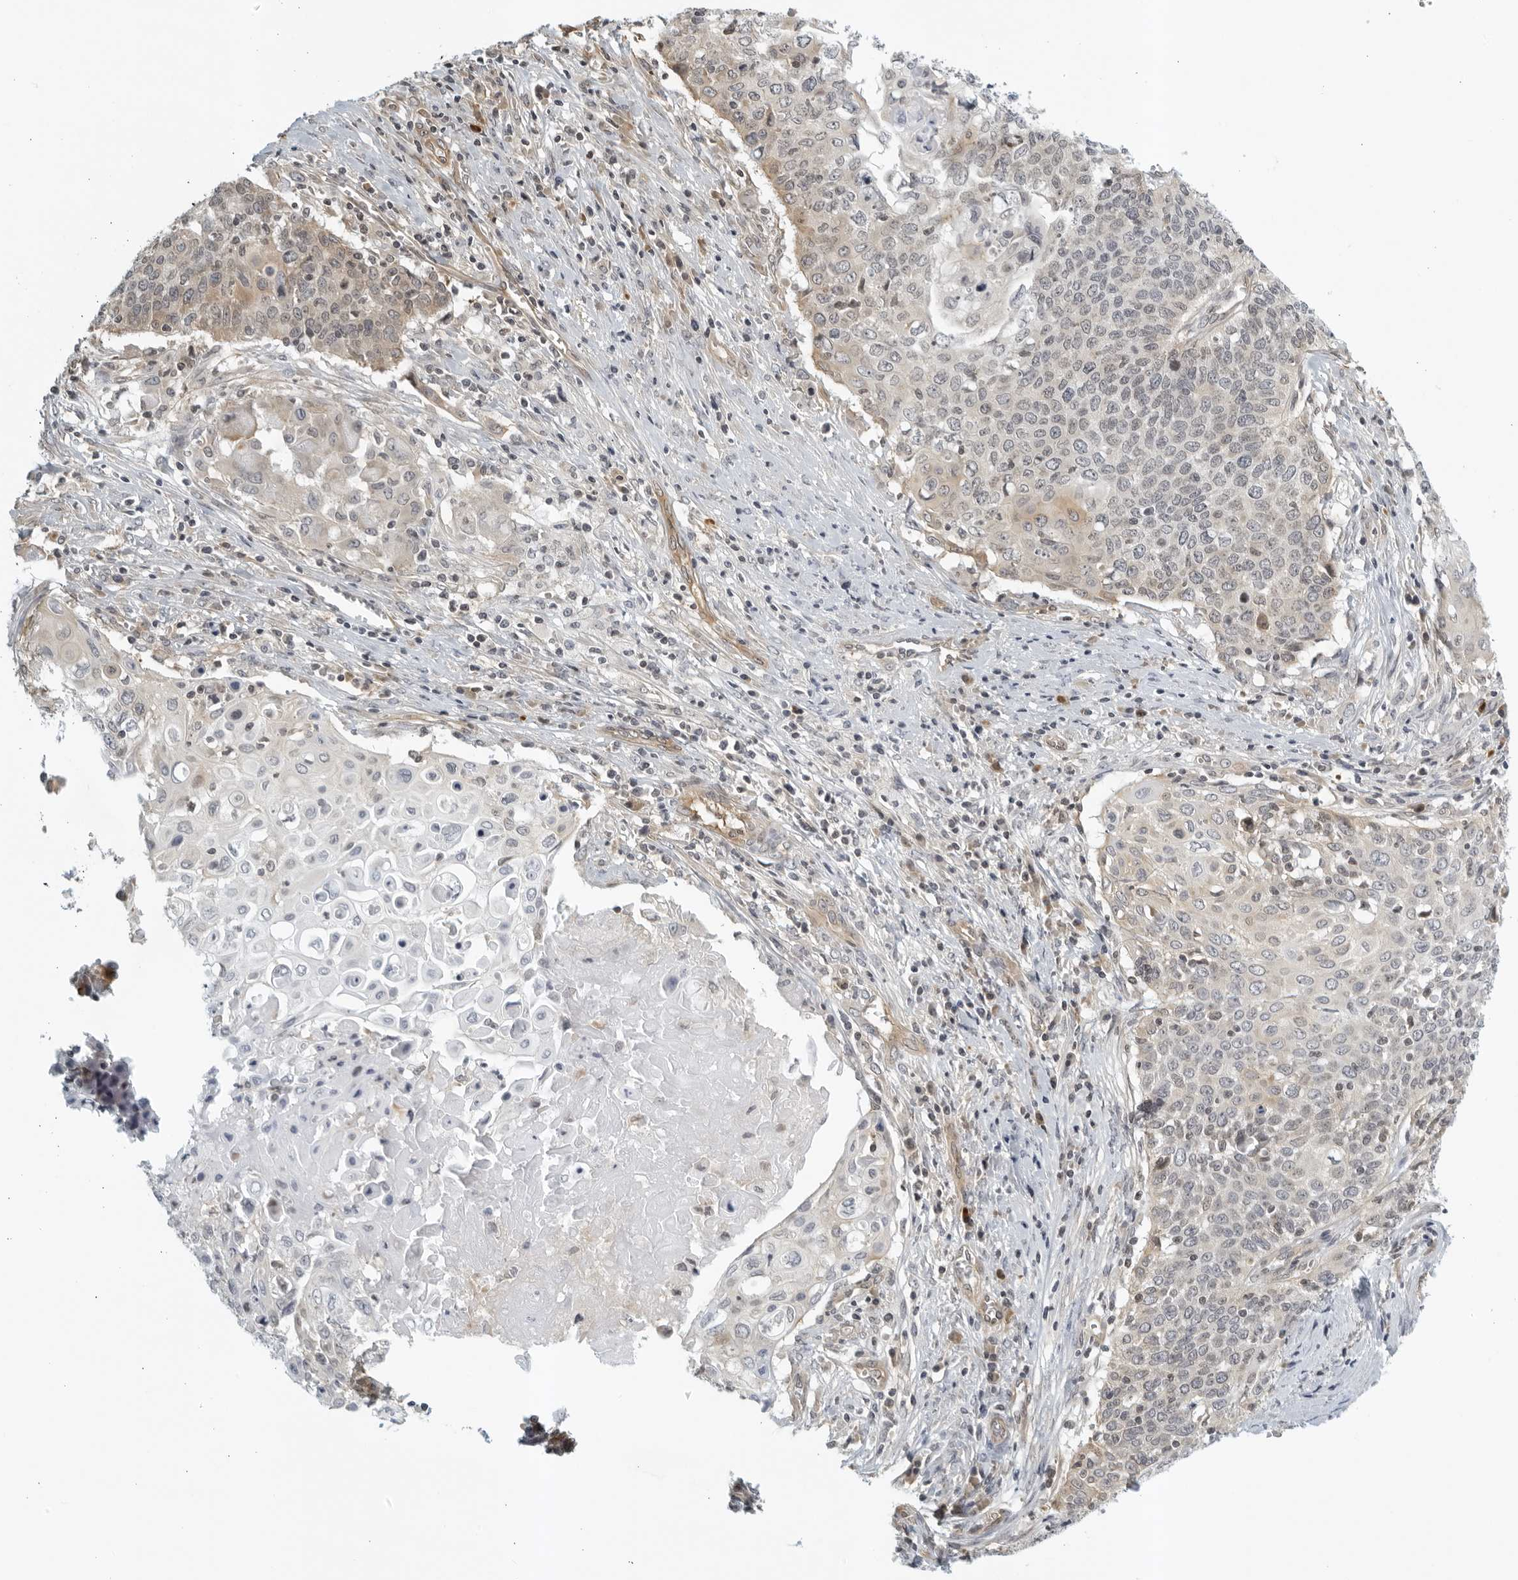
{"staining": {"intensity": "weak", "quantity": "25%-75%", "location": "cytoplasmic/membranous"}, "tissue": "cervical cancer", "cell_type": "Tumor cells", "image_type": "cancer", "snomed": [{"axis": "morphology", "description": "Squamous cell carcinoma, NOS"}, {"axis": "topography", "description": "Cervix"}], "caption": "Cervical squamous cell carcinoma tissue shows weak cytoplasmic/membranous positivity in approximately 25%-75% of tumor cells", "gene": "SERTAD4", "patient": {"sex": "female", "age": 39}}